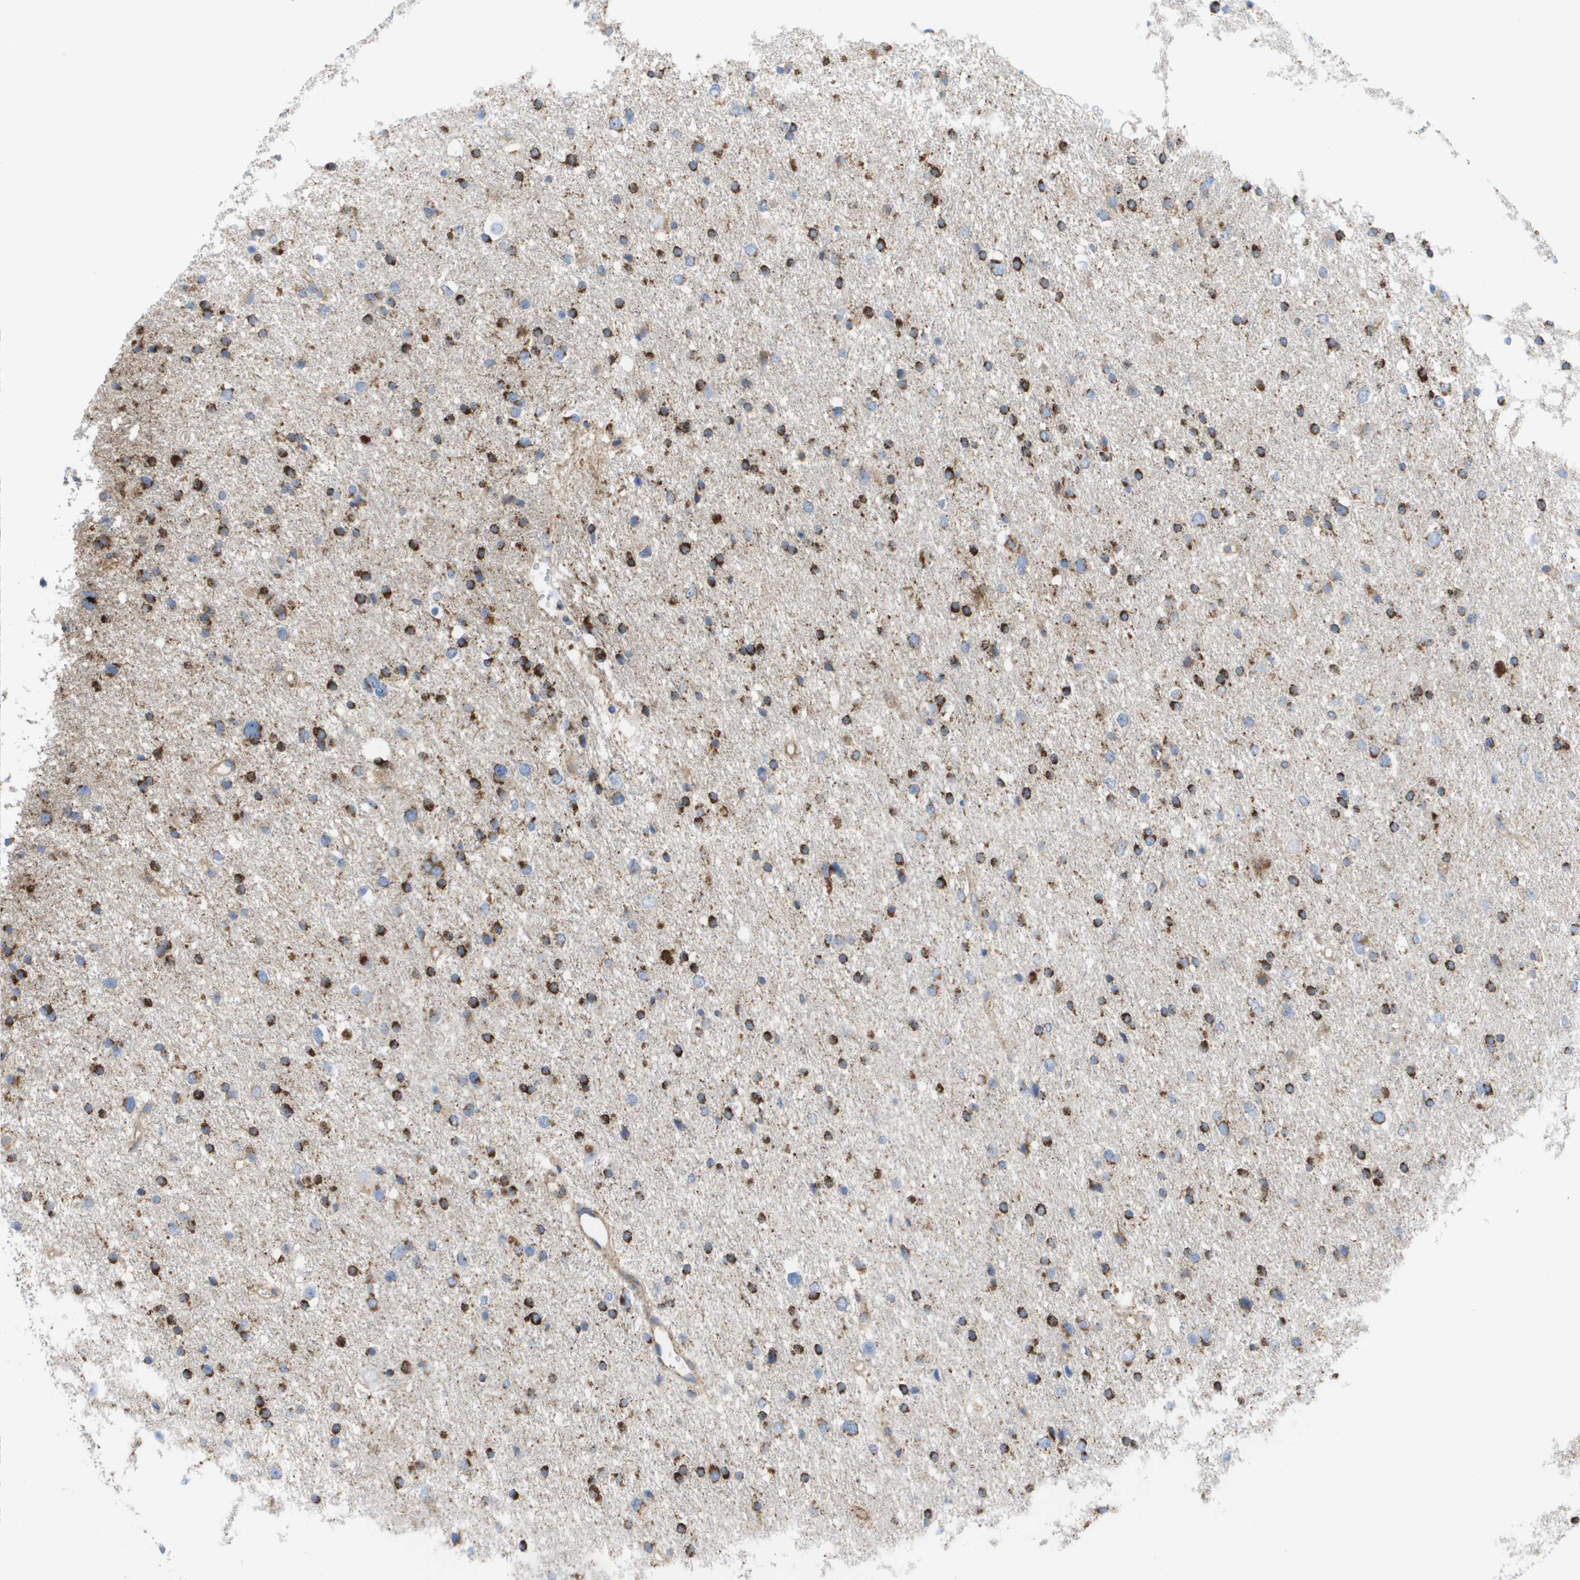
{"staining": {"intensity": "strong", "quantity": ">75%", "location": "cytoplasmic/membranous"}, "tissue": "glioma", "cell_type": "Tumor cells", "image_type": "cancer", "snomed": [{"axis": "morphology", "description": "Glioma, malignant, Low grade"}, {"axis": "topography", "description": "Brain"}], "caption": "This is an image of immunohistochemistry (IHC) staining of glioma, which shows strong staining in the cytoplasmic/membranous of tumor cells.", "gene": "FIS1", "patient": {"sex": "female", "age": 37}}